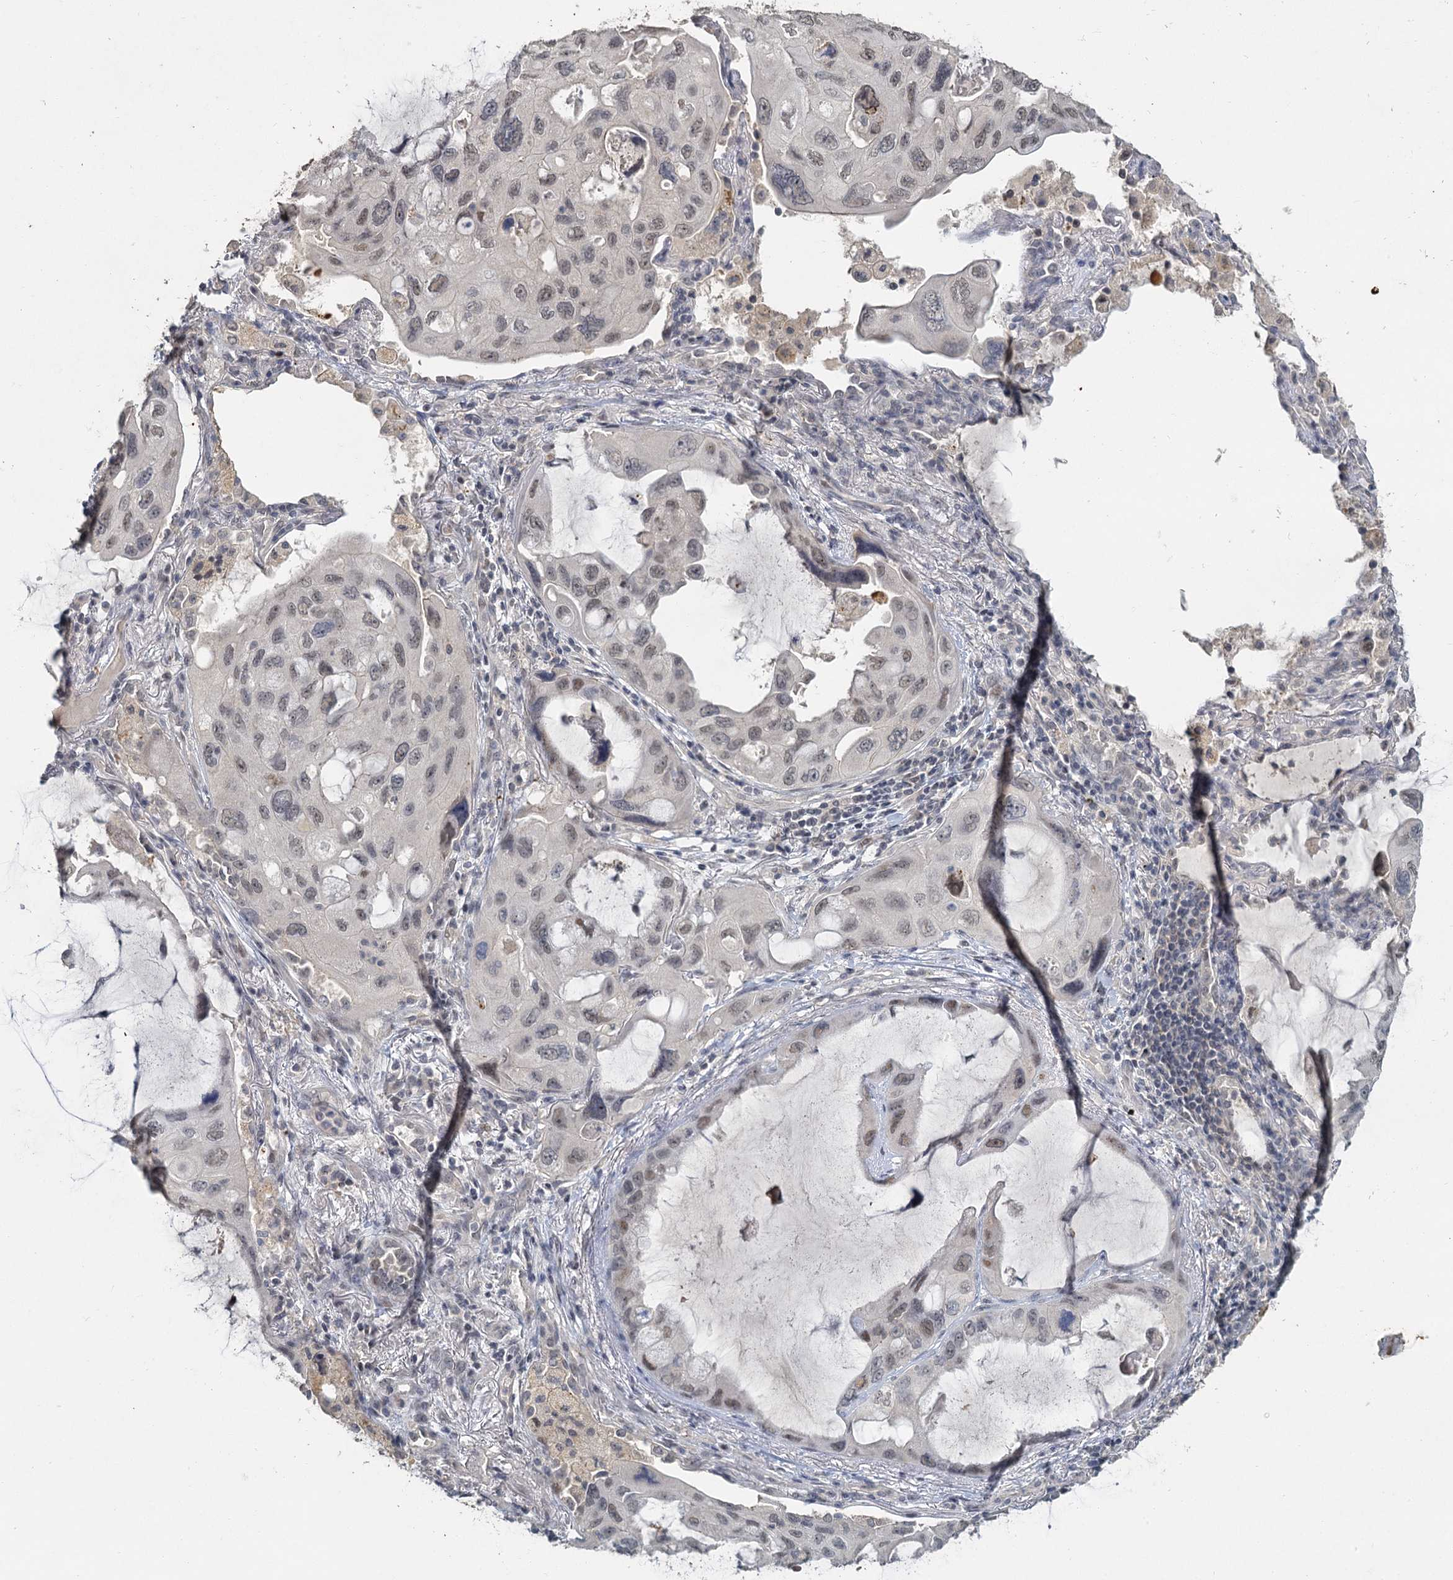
{"staining": {"intensity": "weak", "quantity": "<25%", "location": "nuclear"}, "tissue": "lung cancer", "cell_type": "Tumor cells", "image_type": "cancer", "snomed": [{"axis": "morphology", "description": "Squamous cell carcinoma, NOS"}, {"axis": "topography", "description": "Lung"}], "caption": "This is an immunohistochemistry (IHC) image of human lung squamous cell carcinoma. There is no expression in tumor cells.", "gene": "MUCL1", "patient": {"sex": "female", "age": 73}}